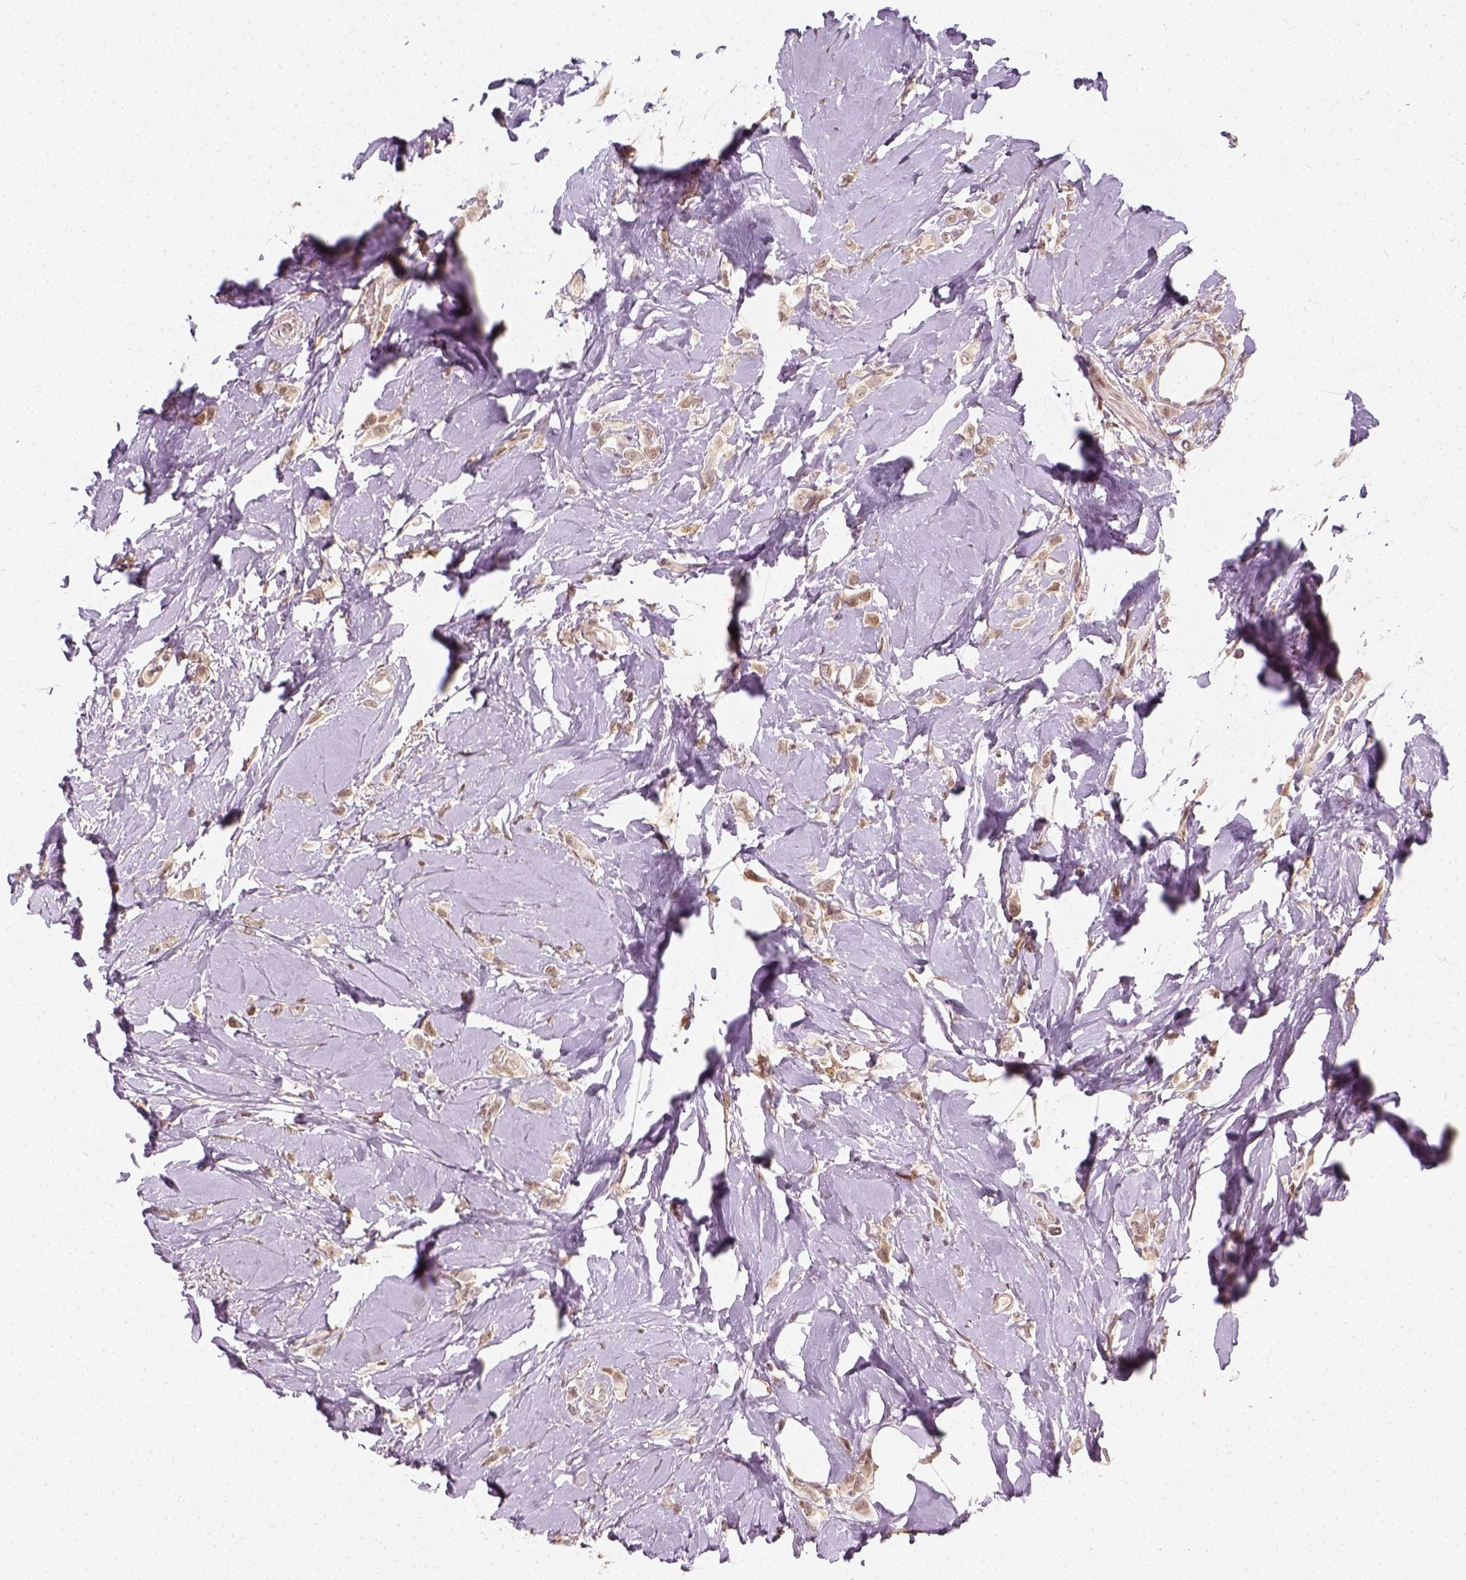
{"staining": {"intensity": "weak", "quantity": ">75%", "location": "nuclear"}, "tissue": "breast cancer", "cell_type": "Tumor cells", "image_type": "cancer", "snomed": [{"axis": "morphology", "description": "Lobular carcinoma"}, {"axis": "topography", "description": "Breast"}], "caption": "Lobular carcinoma (breast) stained with immunohistochemistry (IHC) reveals weak nuclear positivity in approximately >75% of tumor cells.", "gene": "ZMAT3", "patient": {"sex": "female", "age": 66}}